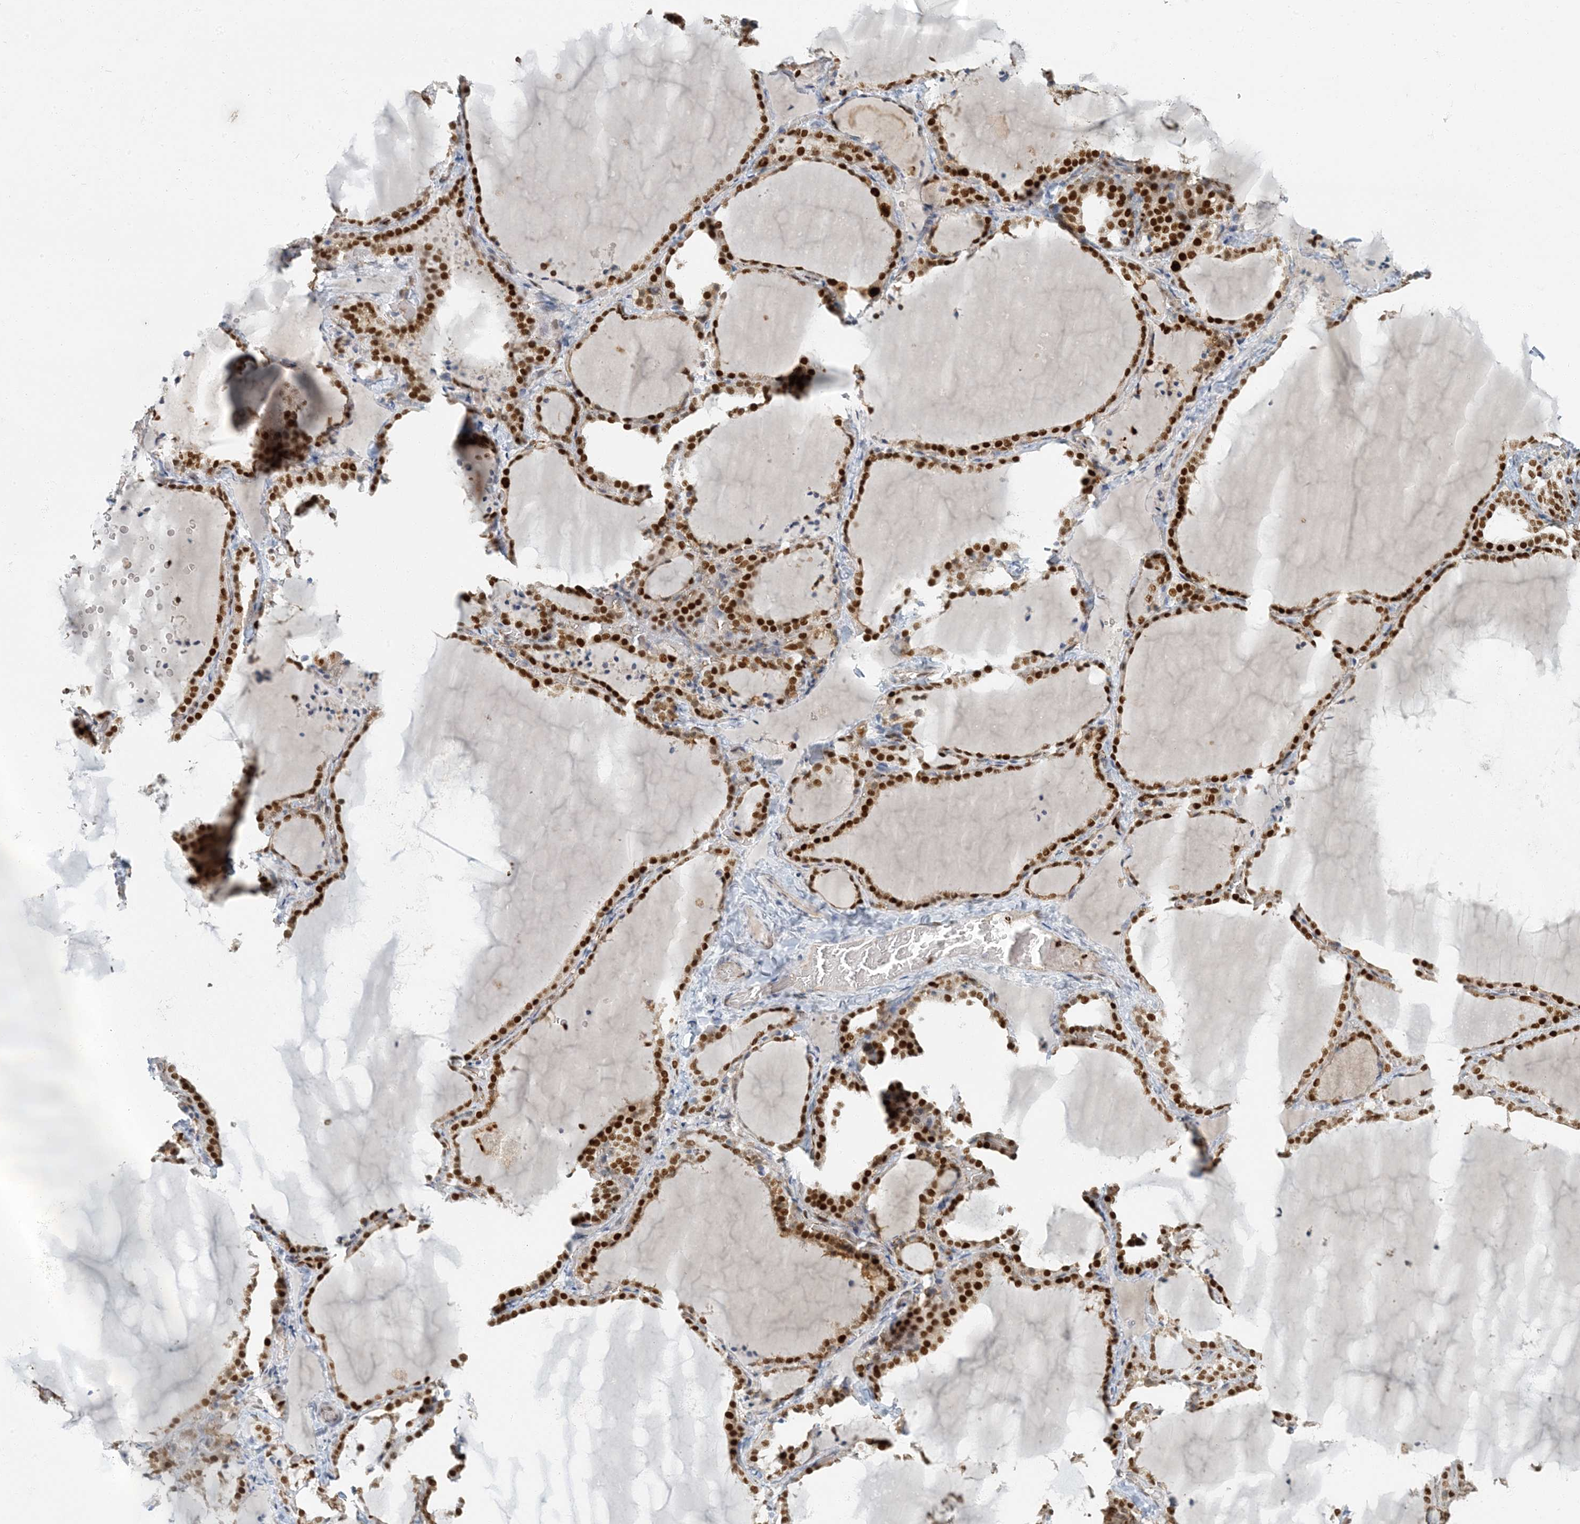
{"staining": {"intensity": "strong", "quantity": ">75%", "location": "nuclear"}, "tissue": "thyroid gland", "cell_type": "Glandular cells", "image_type": "normal", "snomed": [{"axis": "morphology", "description": "Normal tissue, NOS"}, {"axis": "topography", "description": "Thyroid gland"}], "caption": "Strong nuclear staining is identified in about >75% of glandular cells in unremarkable thyroid gland.", "gene": "AK9", "patient": {"sex": "female", "age": 22}}